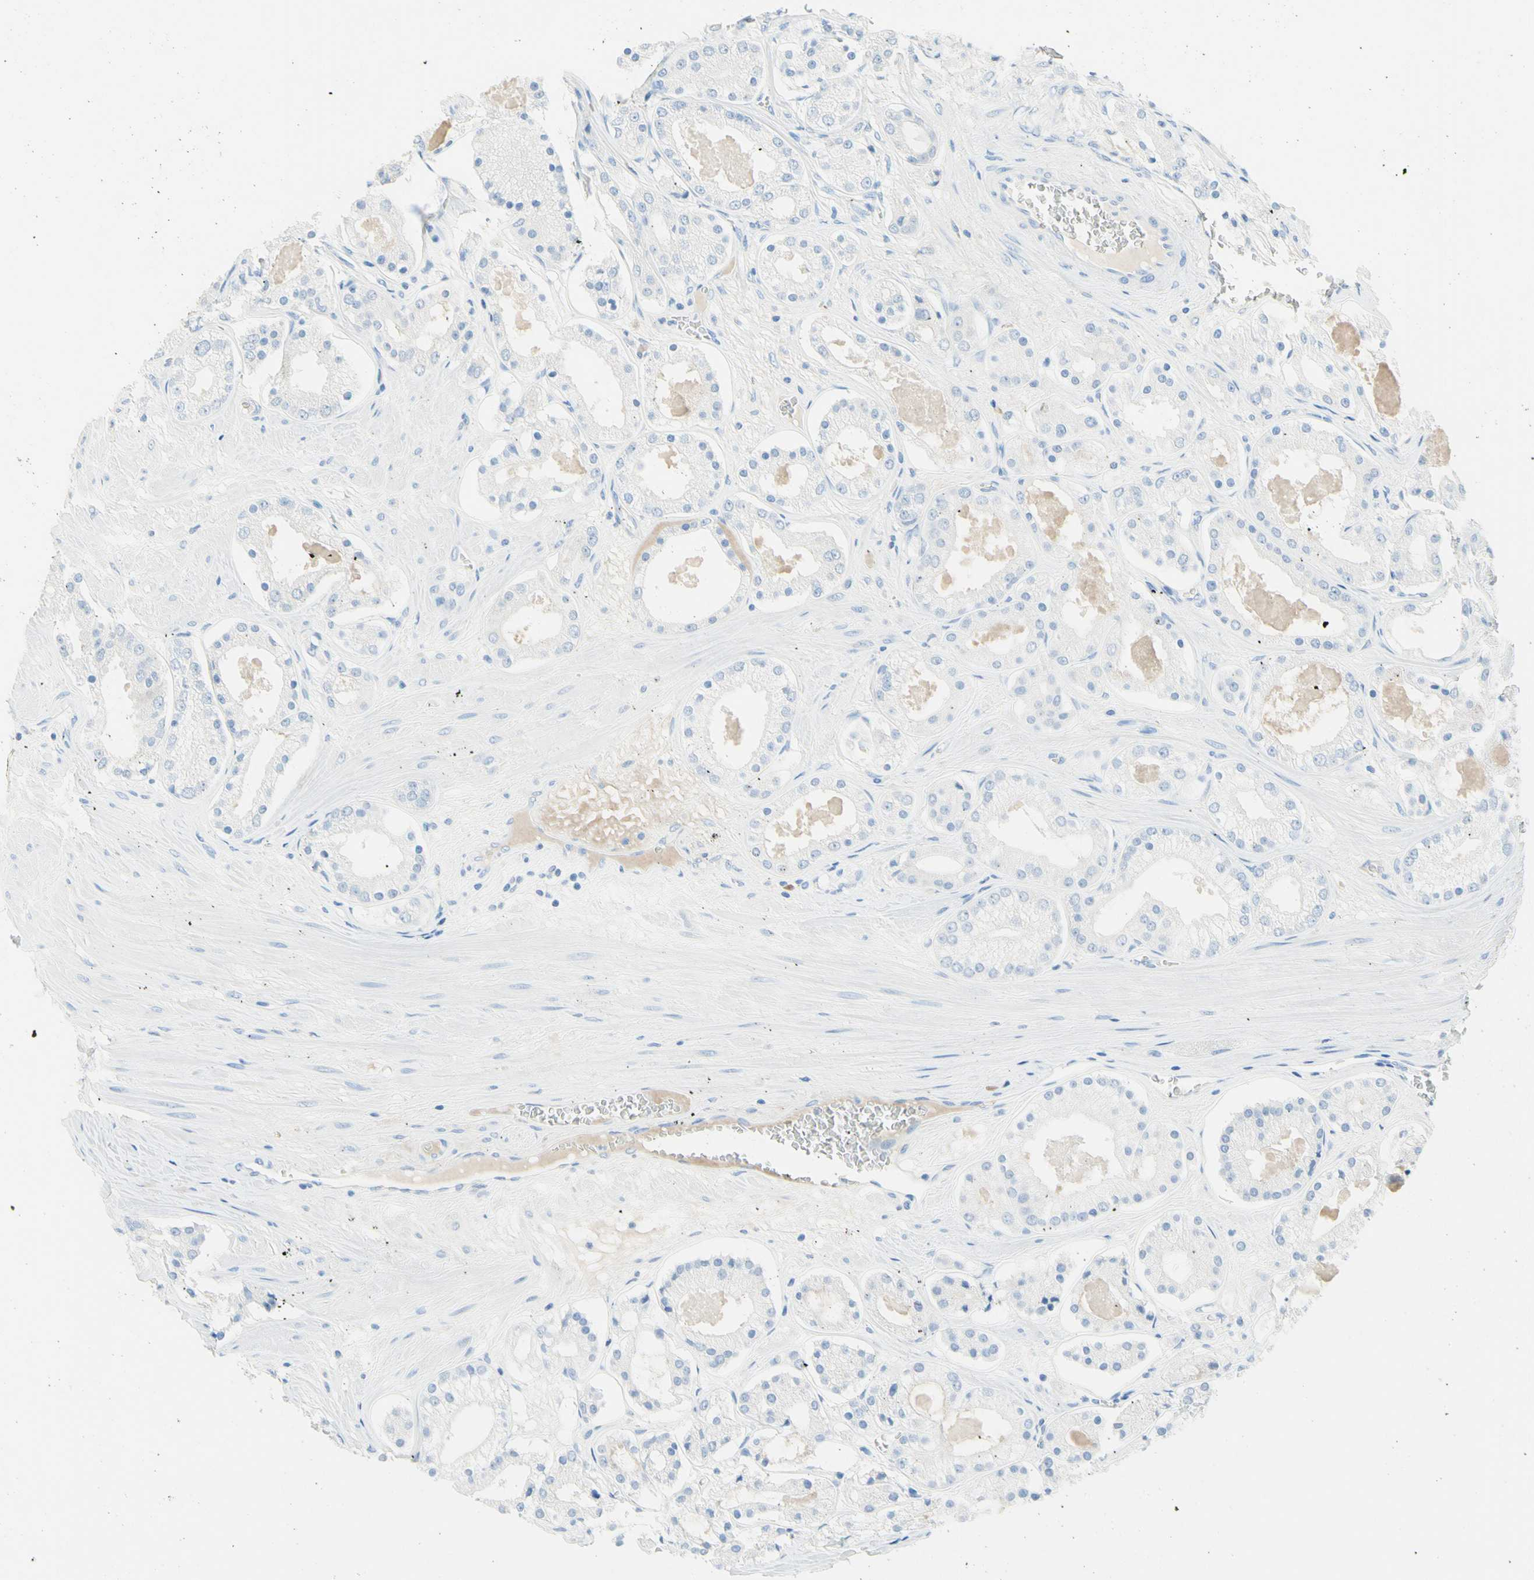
{"staining": {"intensity": "negative", "quantity": "none", "location": "none"}, "tissue": "prostate cancer", "cell_type": "Tumor cells", "image_type": "cancer", "snomed": [{"axis": "morphology", "description": "Adenocarcinoma, High grade"}, {"axis": "topography", "description": "Prostate"}], "caption": "DAB immunohistochemical staining of prostate high-grade adenocarcinoma displays no significant positivity in tumor cells.", "gene": "IL6ST", "patient": {"sex": "male", "age": 66}}